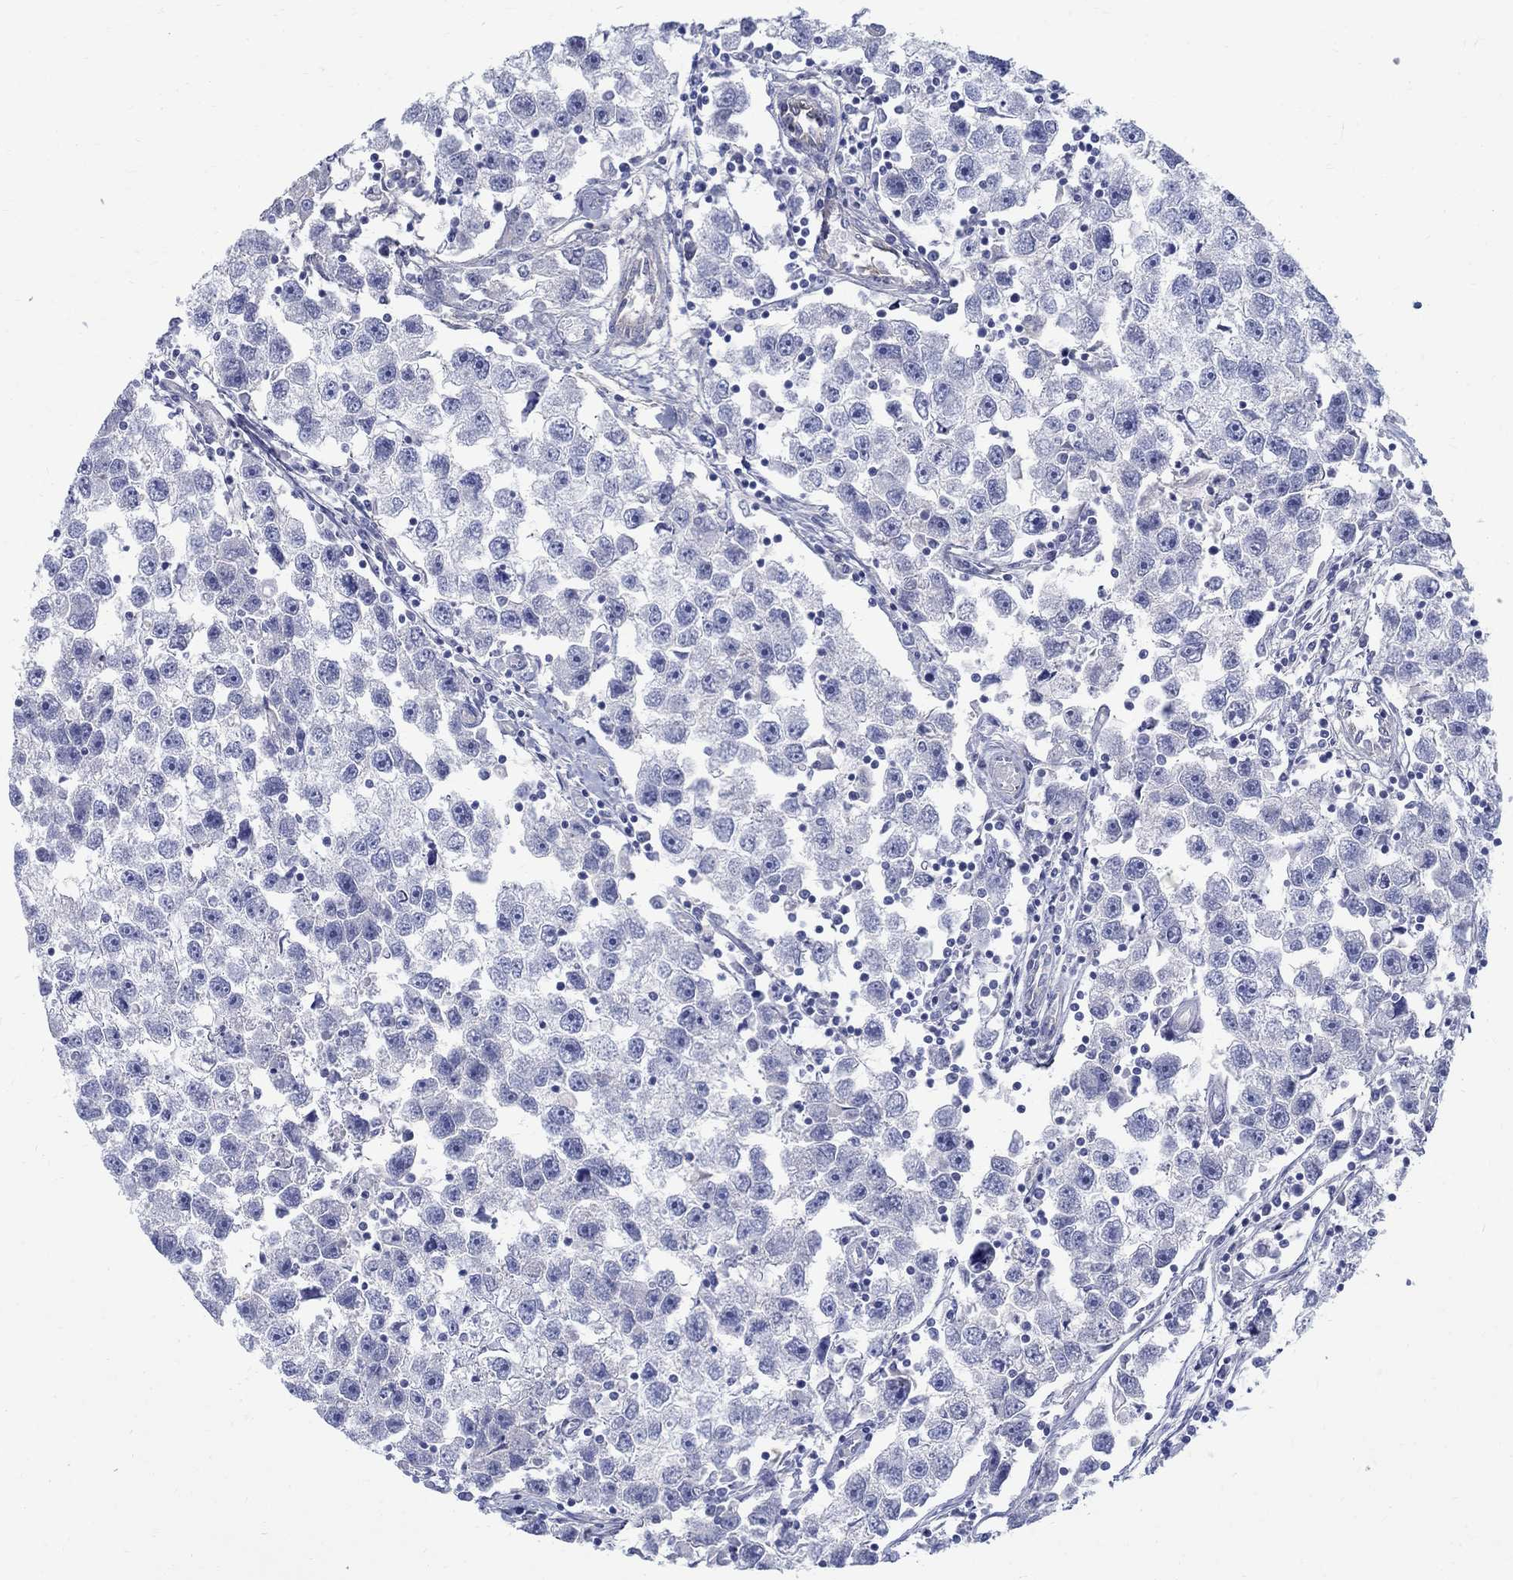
{"staining": {"intensity": "negative", "quantity": "none", "location": "none"}, "tissue": "testis cancer", "cell_type": "Tumor cells", "image_type": "cancer", "snomed": [{"axis": "morphology", "description": "Seminoma, NOS"}, {"axis": "topography", "description": "Testis"}], "caption": "There is no significant positivity in tumor cells of testis cancer.", "gene": "SOX2", "patient": {"sex": "male", "age": 30}}